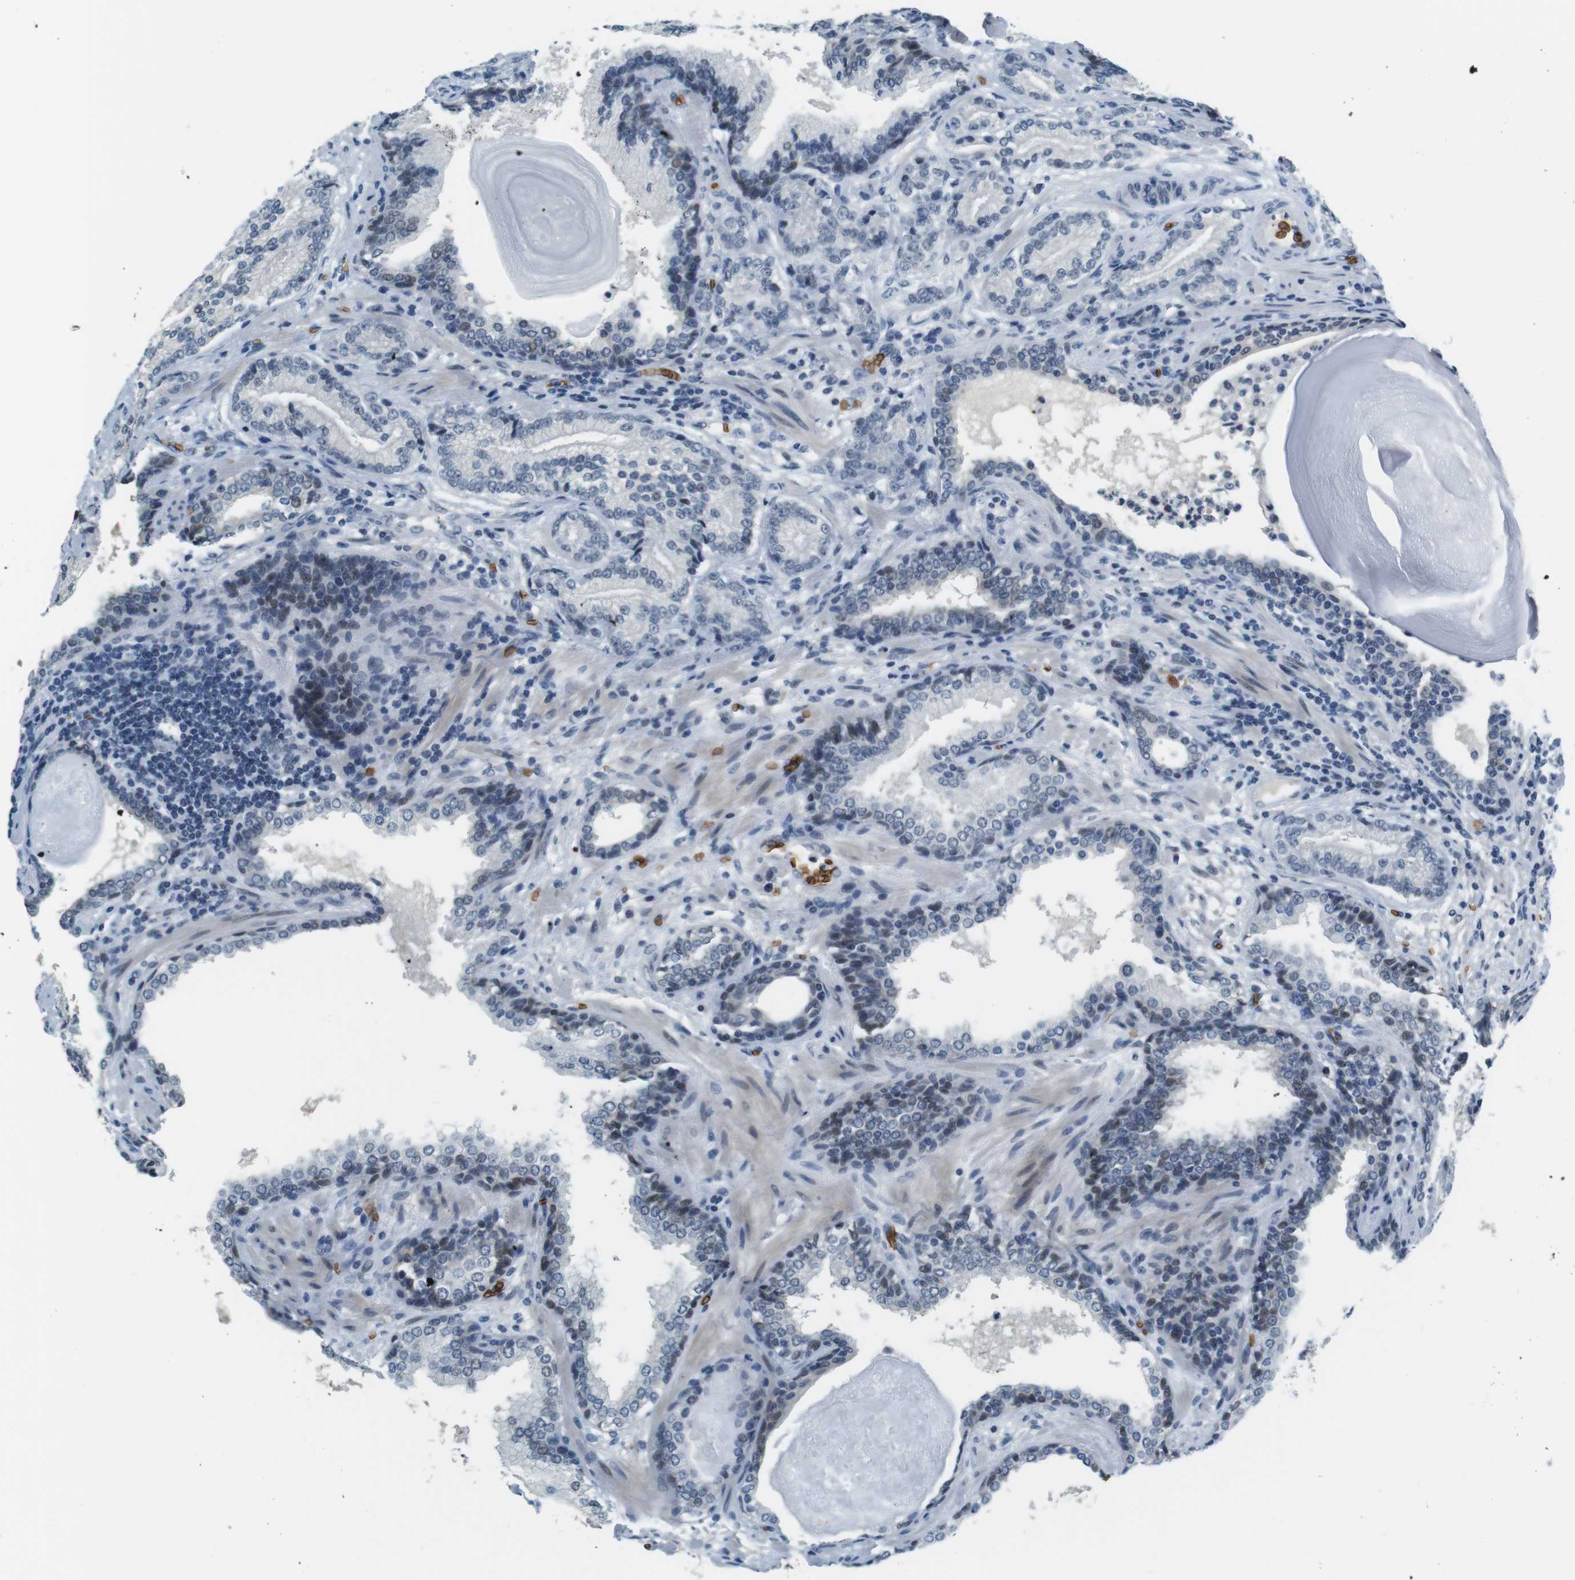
{"staining": {"intensity": "negative", "quantity": "none", "location": "none"}, "tissue": "prostate cancer", "cell_type": "Tumor cells", "image_type": "cancer", "snomed": [{"axis": "morphology", "description": "Adenocarcinoma, High grade"}, {"axis": "topography", "description": "Prostate"}], "caption": "Micrograph shows no protein positivity in tumor cells of adenocarcinoma (high-grade) (prostate) tissue.", "gene": "SLC4A1", "patient": {"sex": "male", "age": 61}}